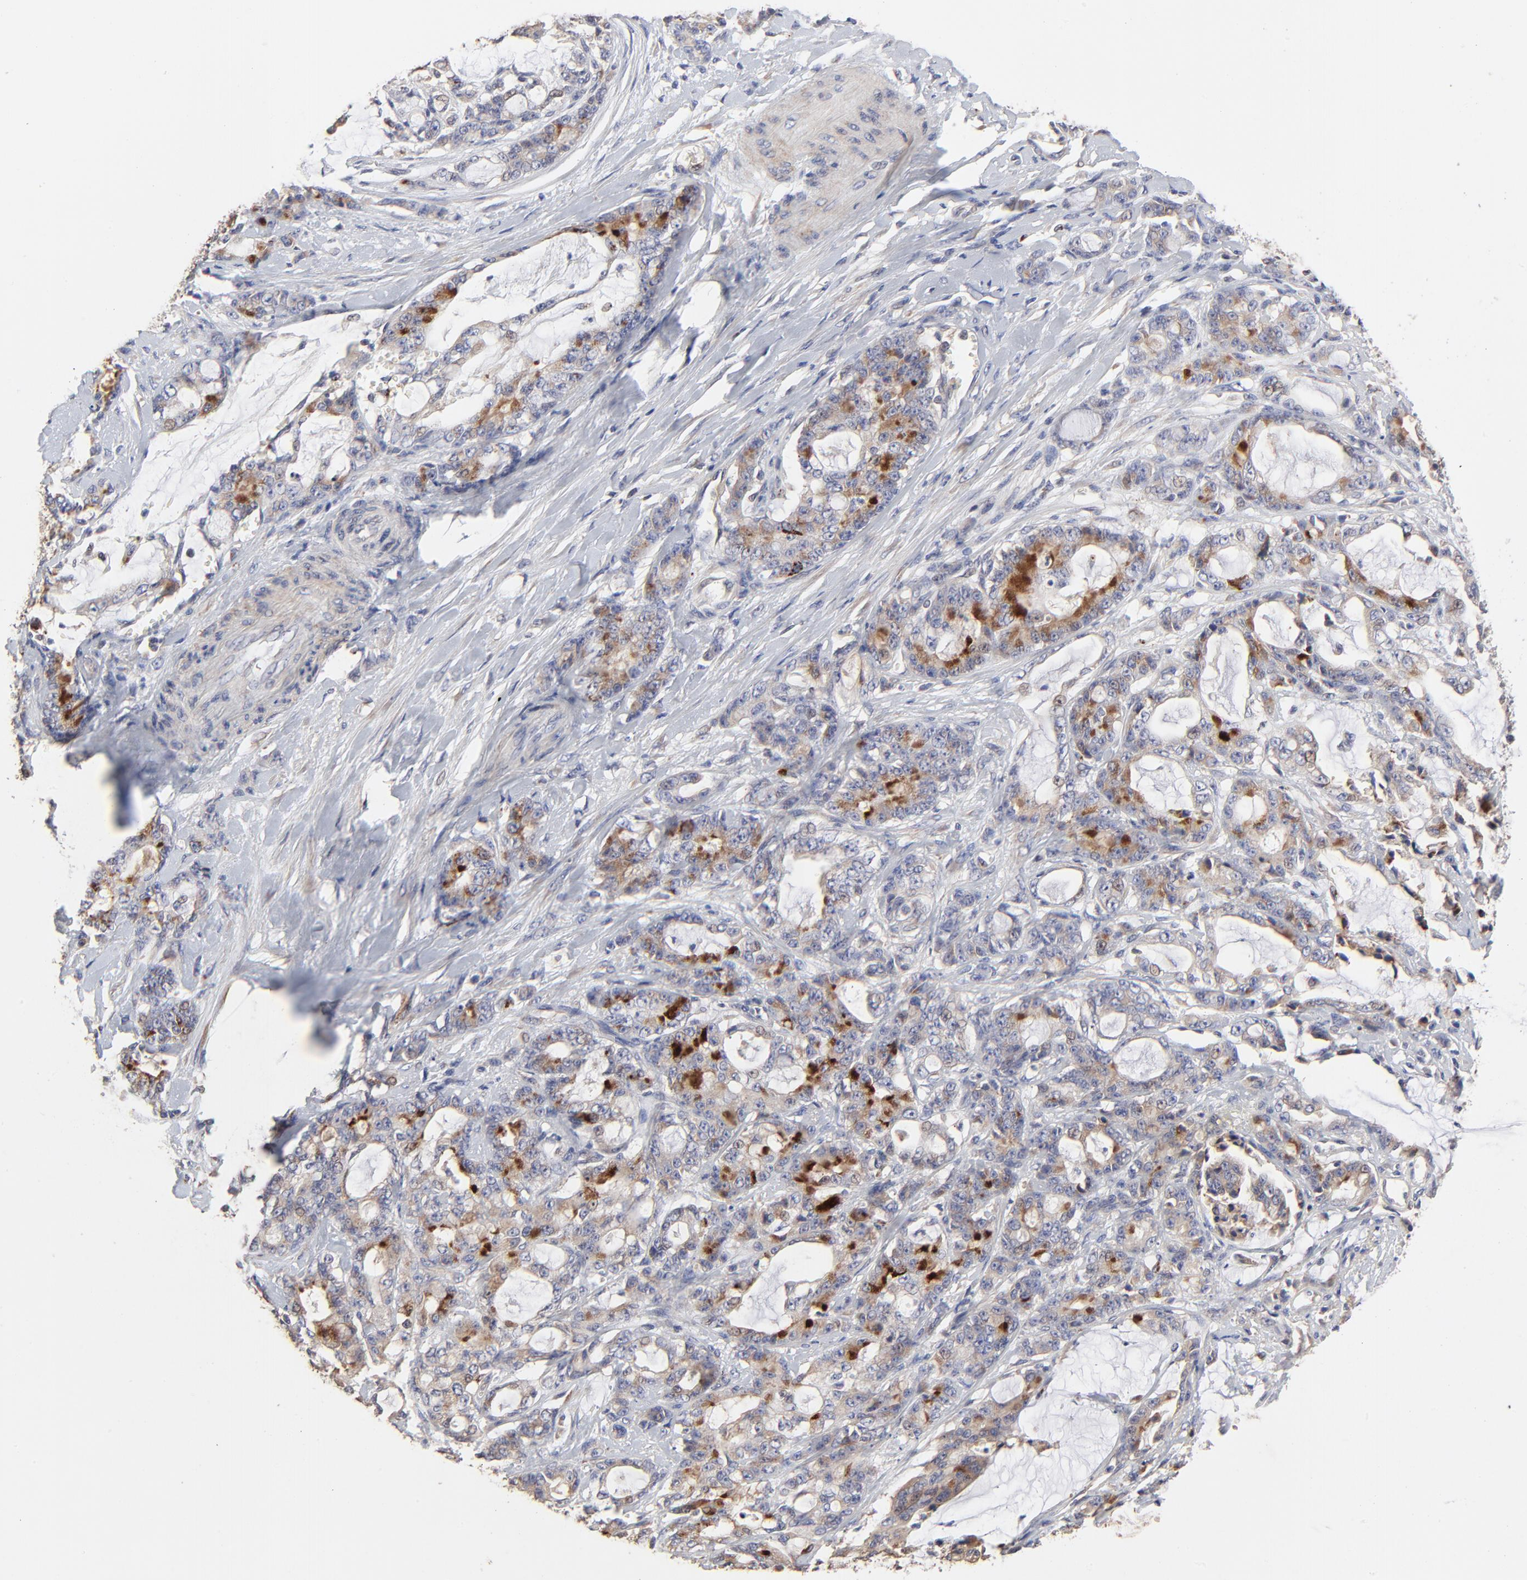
{"staining": {"intensity": "strong", "quantity": "25%-75%", "location": "cytoplasmic/membranous"}, "tissue": "pancreatic cancer", "cell_type": "Tumor cells", "image_type": "cancer", "snomed": [{"axis": "morphology", "description": "Adenocarcinoma, NOS"}, {"axis": "topography", "description": "Pancreas"}], "caption": "Adenocarcinoma (pancreatic) stained with IHC exhibits strong cytoplasmic/membranous staining in about 25%-75% of tumor cells.", "gene": "ELP2", "patient": {"sex": "female", "age": 73}}